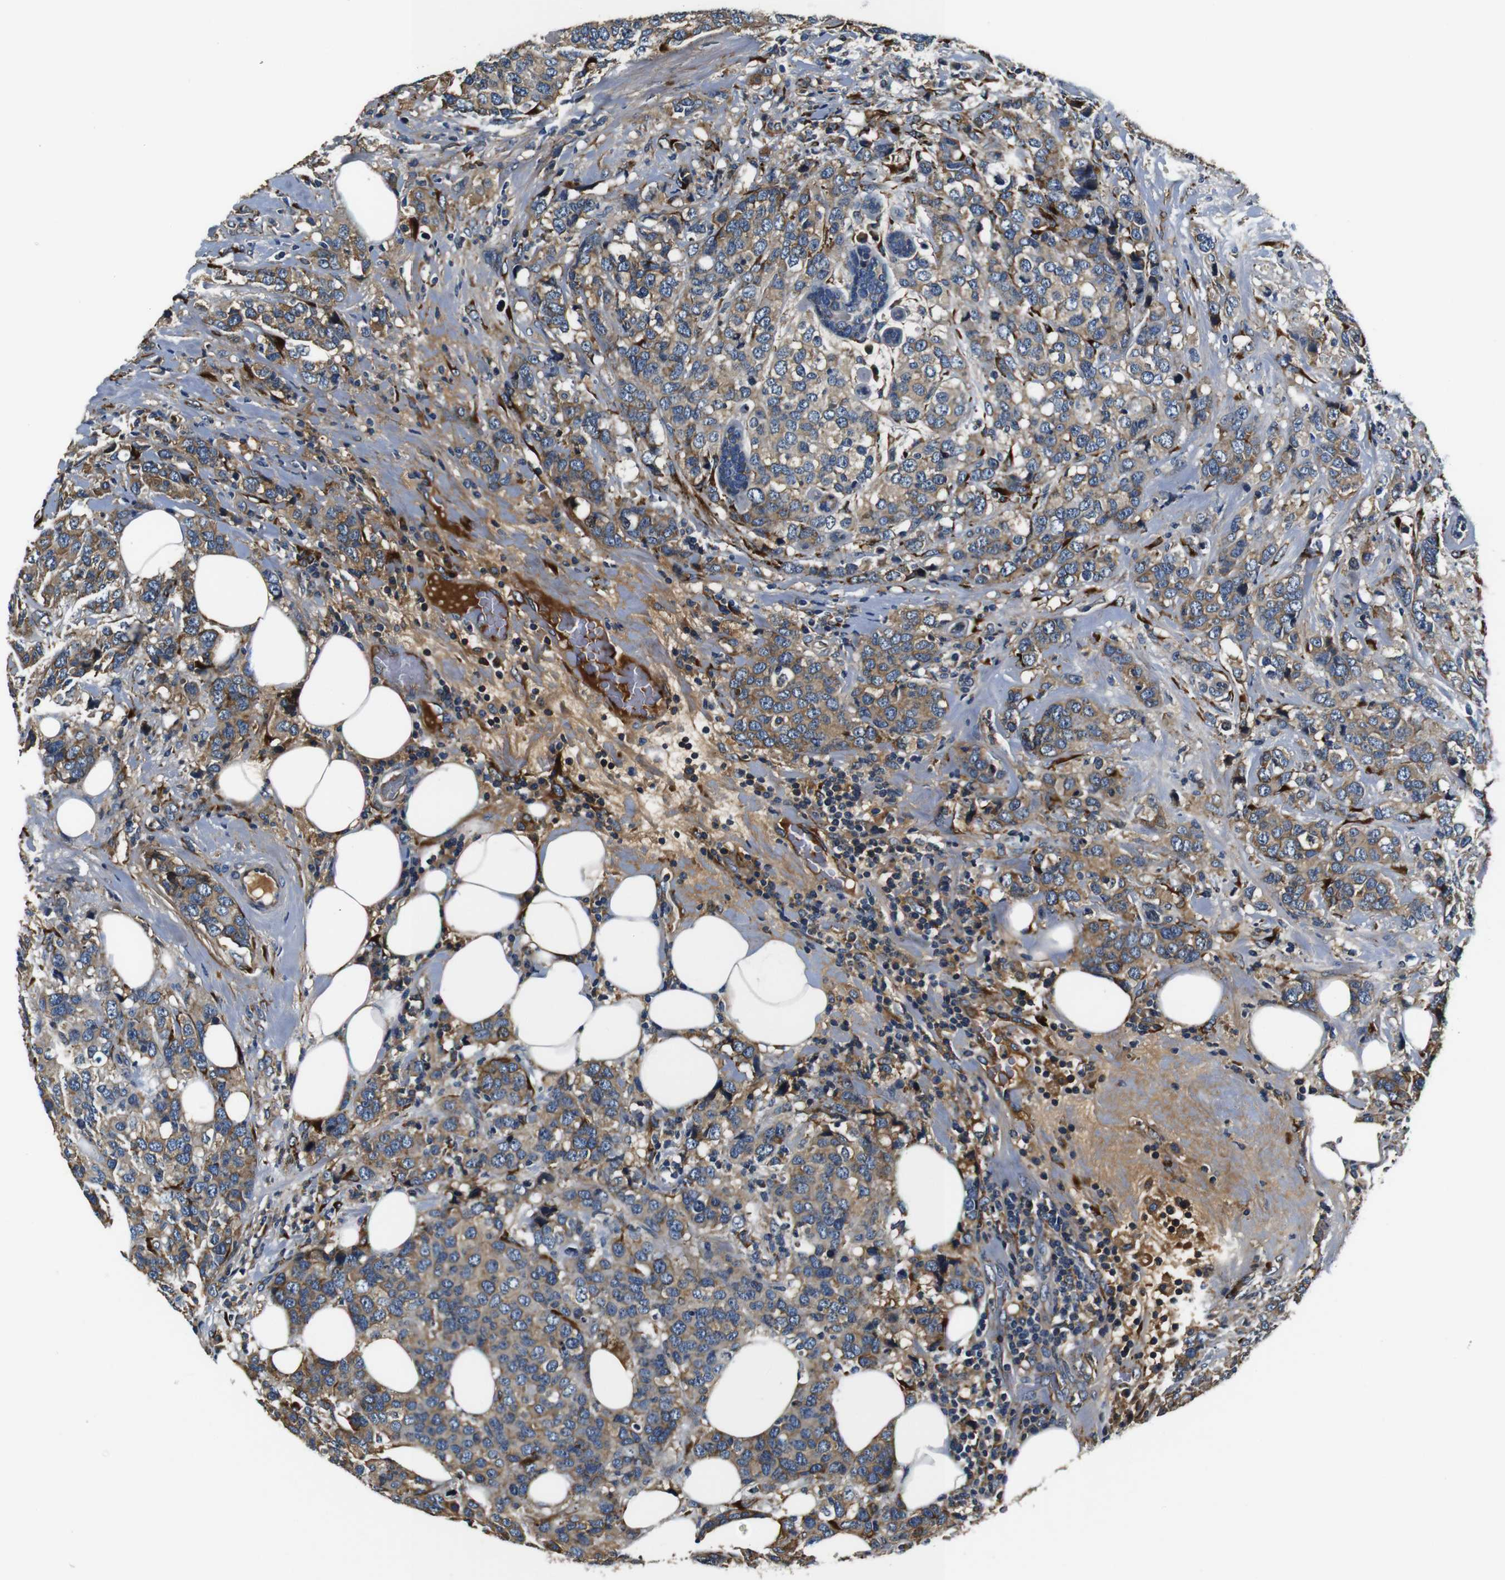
{"staining": {"intensity": "moderate", "quantity": "25%-75%", "location": "cytoplasmic/membranous"}, "tissue": "breast cancer", "cell_type": "Tumor cells", "image_type": "cancer", "snomed": [{"axis": "morphology", "description": "Lobular carcinoma"}, {"axis": "topography", "description": "Breast"}], "caption": "The image demonstrates a brown stain indicating the presence of a protein in the cytoplasmic/membranous of tumor cells in breast cancer (lobular carcinoma).", "gene": "COL1A1", "patient": {"sex": "female", "age": 59}}